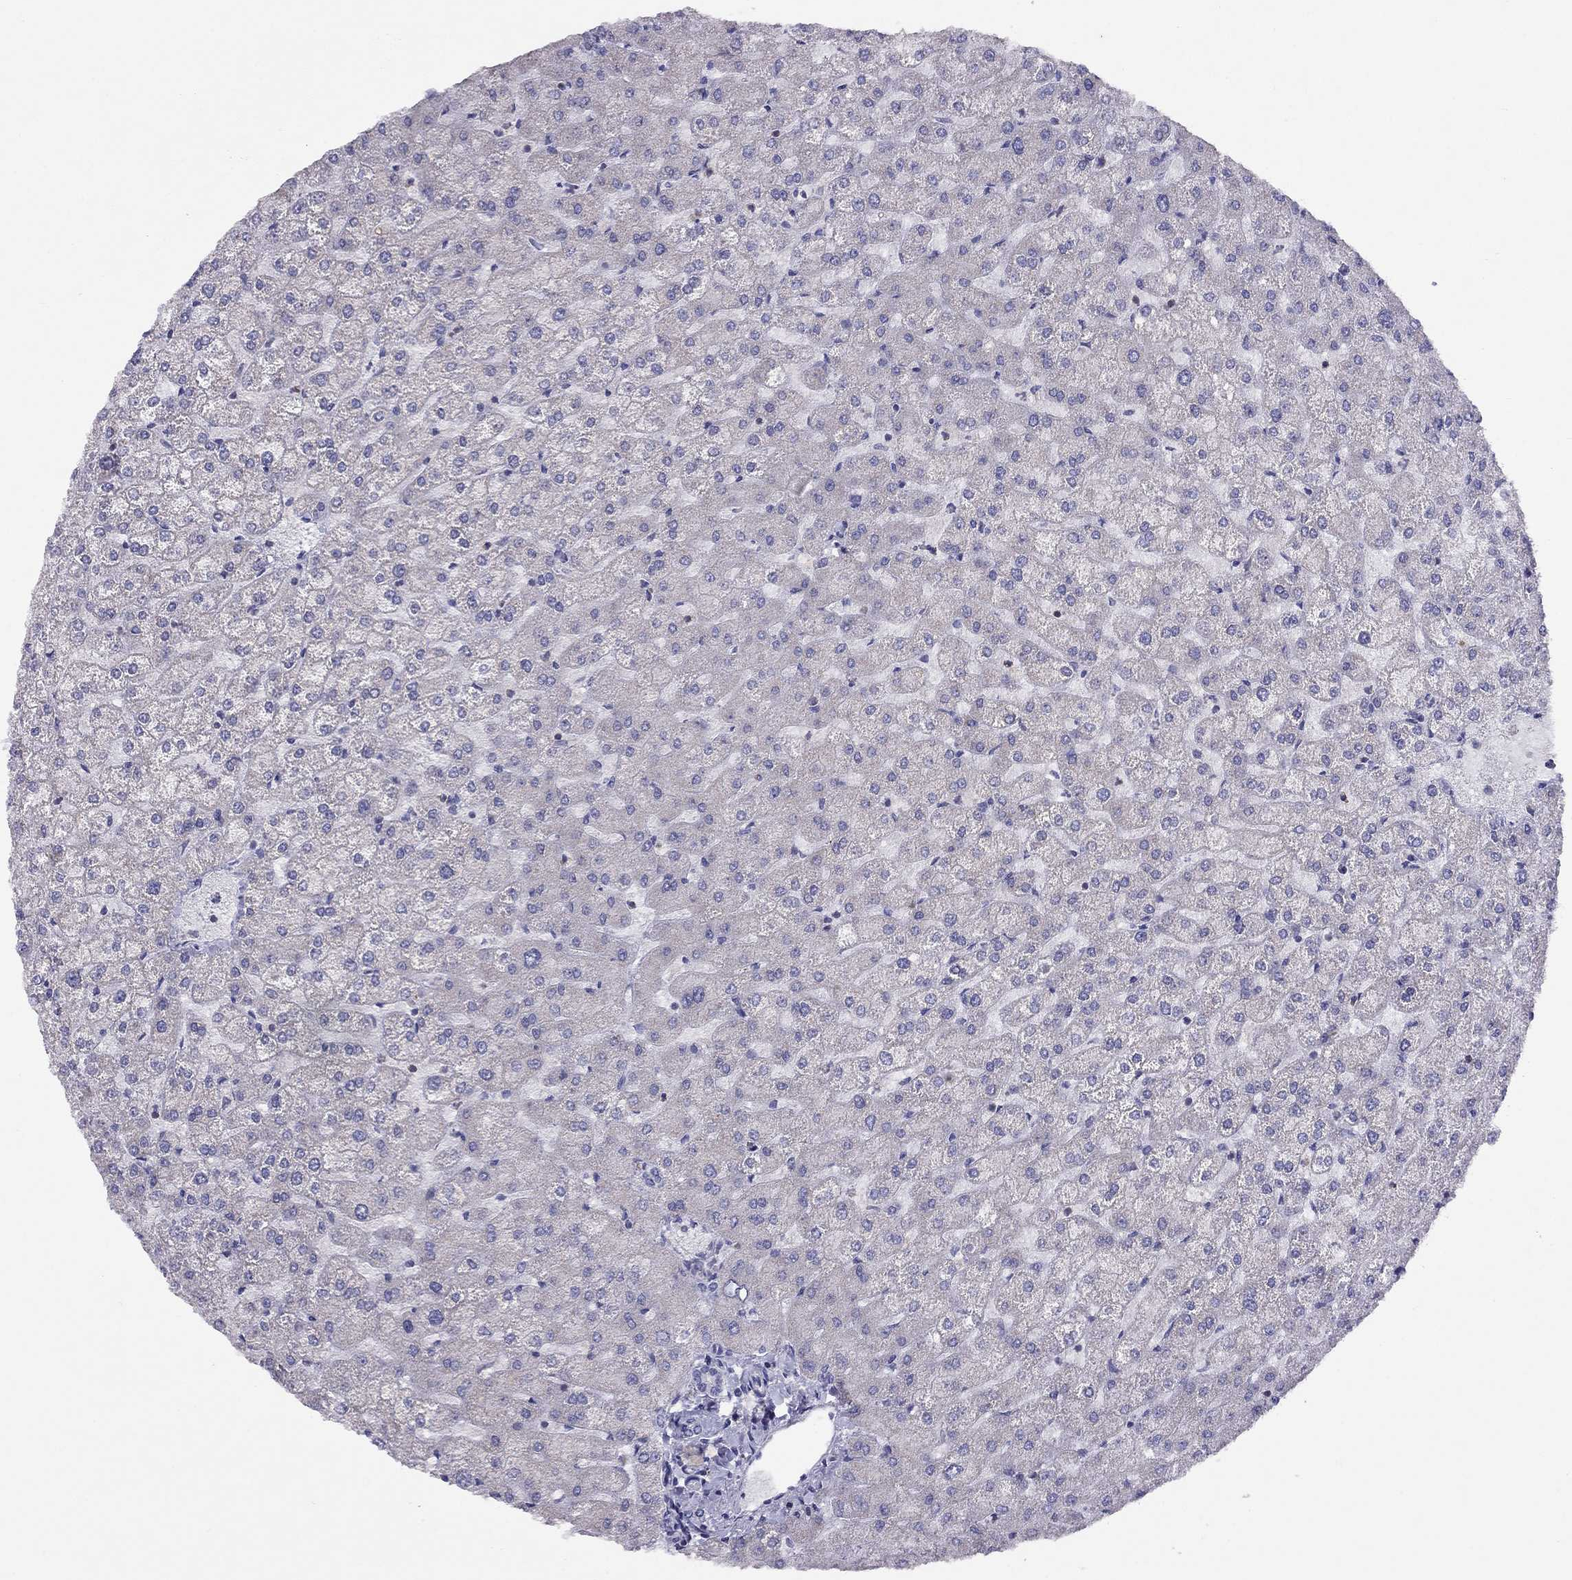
{"staining": {"intensity": "negative", "quantity": "none", "location": "none"}, "tissue": "liver", "cell_type": "Cholangiocytes", "image_type": "normal", "snomed": [{"axis": "morphology", "description": "Normal tissue, NOS"}, {"axis": "topography", "description": "Liver"}], "caption": "Immunohistochemistry micrograph of normal liver stained for a protein (brown), which displays no positivity in cholangiocytes.", "gene": "CITED1", "patient": {"sex": "female", "age": 32}}